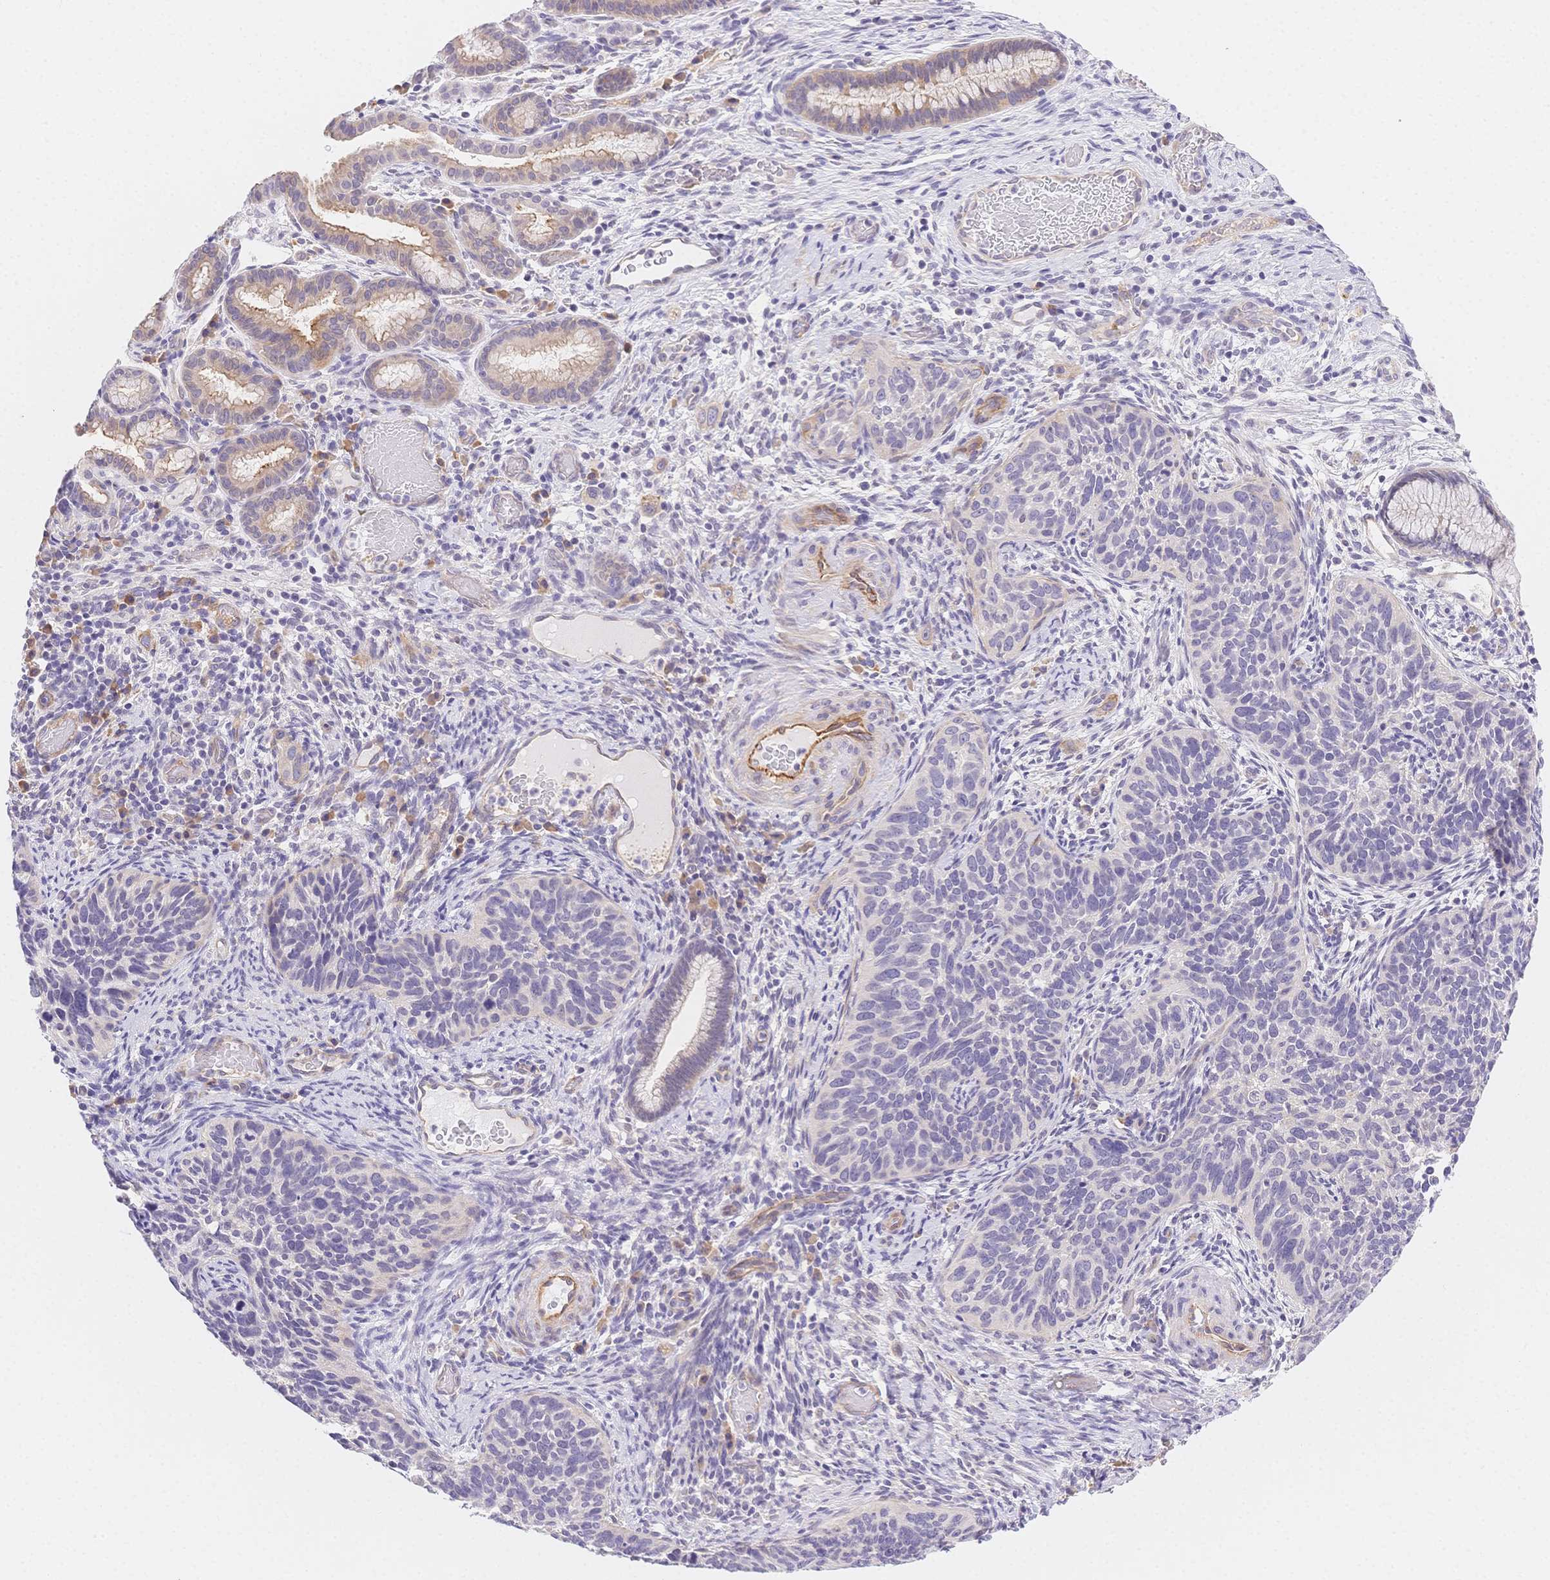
{"staining": {"intensity": "negative", "quantity": "none", "location": "none"}, "tissue": "cervical cancer", "cell_type": "Tumor cells", "image_type": "cancer", "snomed": [{"axis": "morphology", "description": "Squamous cell carcinoma, NOS"}, {"axis": "topography", "description": "Cervix"}], "caption": "Tumor cells are negative for brown protein staining in cervical squamous cell carcinoma.", "gene": "CSN1S1", "patient": {"sex": "female", "age": 51}}